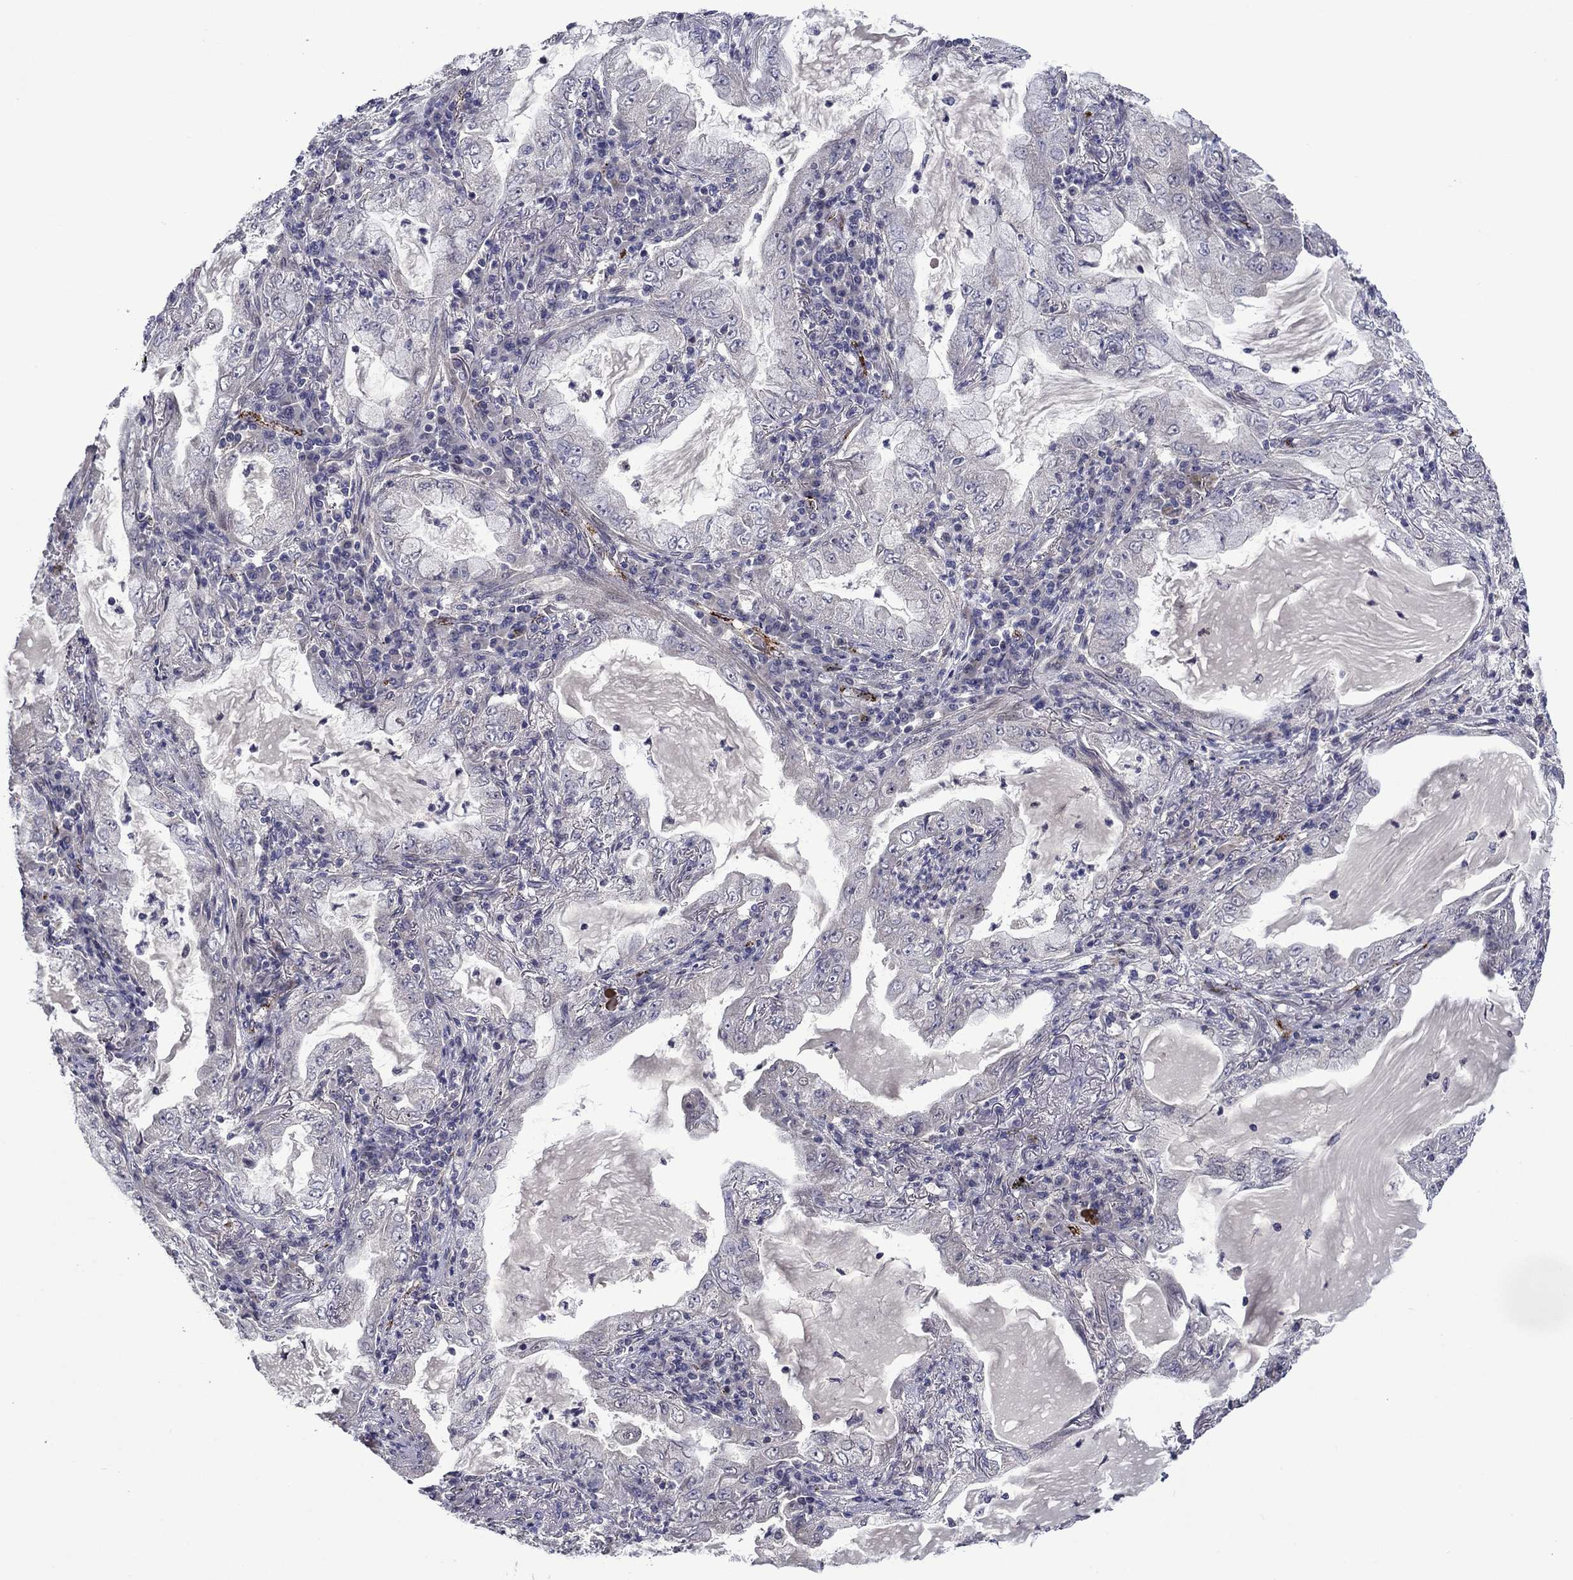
{"staining": {"intensity": "negative", "quantity": "none", "location": "none"}, "tissue": "lung cancer", "cell_type": "Tumor cells", "image_type": "cancer", "snomed": [{"axis": "morphology", "description": "Adenocarcinoma, NOS"}, {"axis": "topography", "description": "Lung"}], "caption": "Tumor cells show no significant protein staining in lung adenocarcinoma.", "gene": "SLITRK1", "patient": {"sex": "female", "age": 73}}